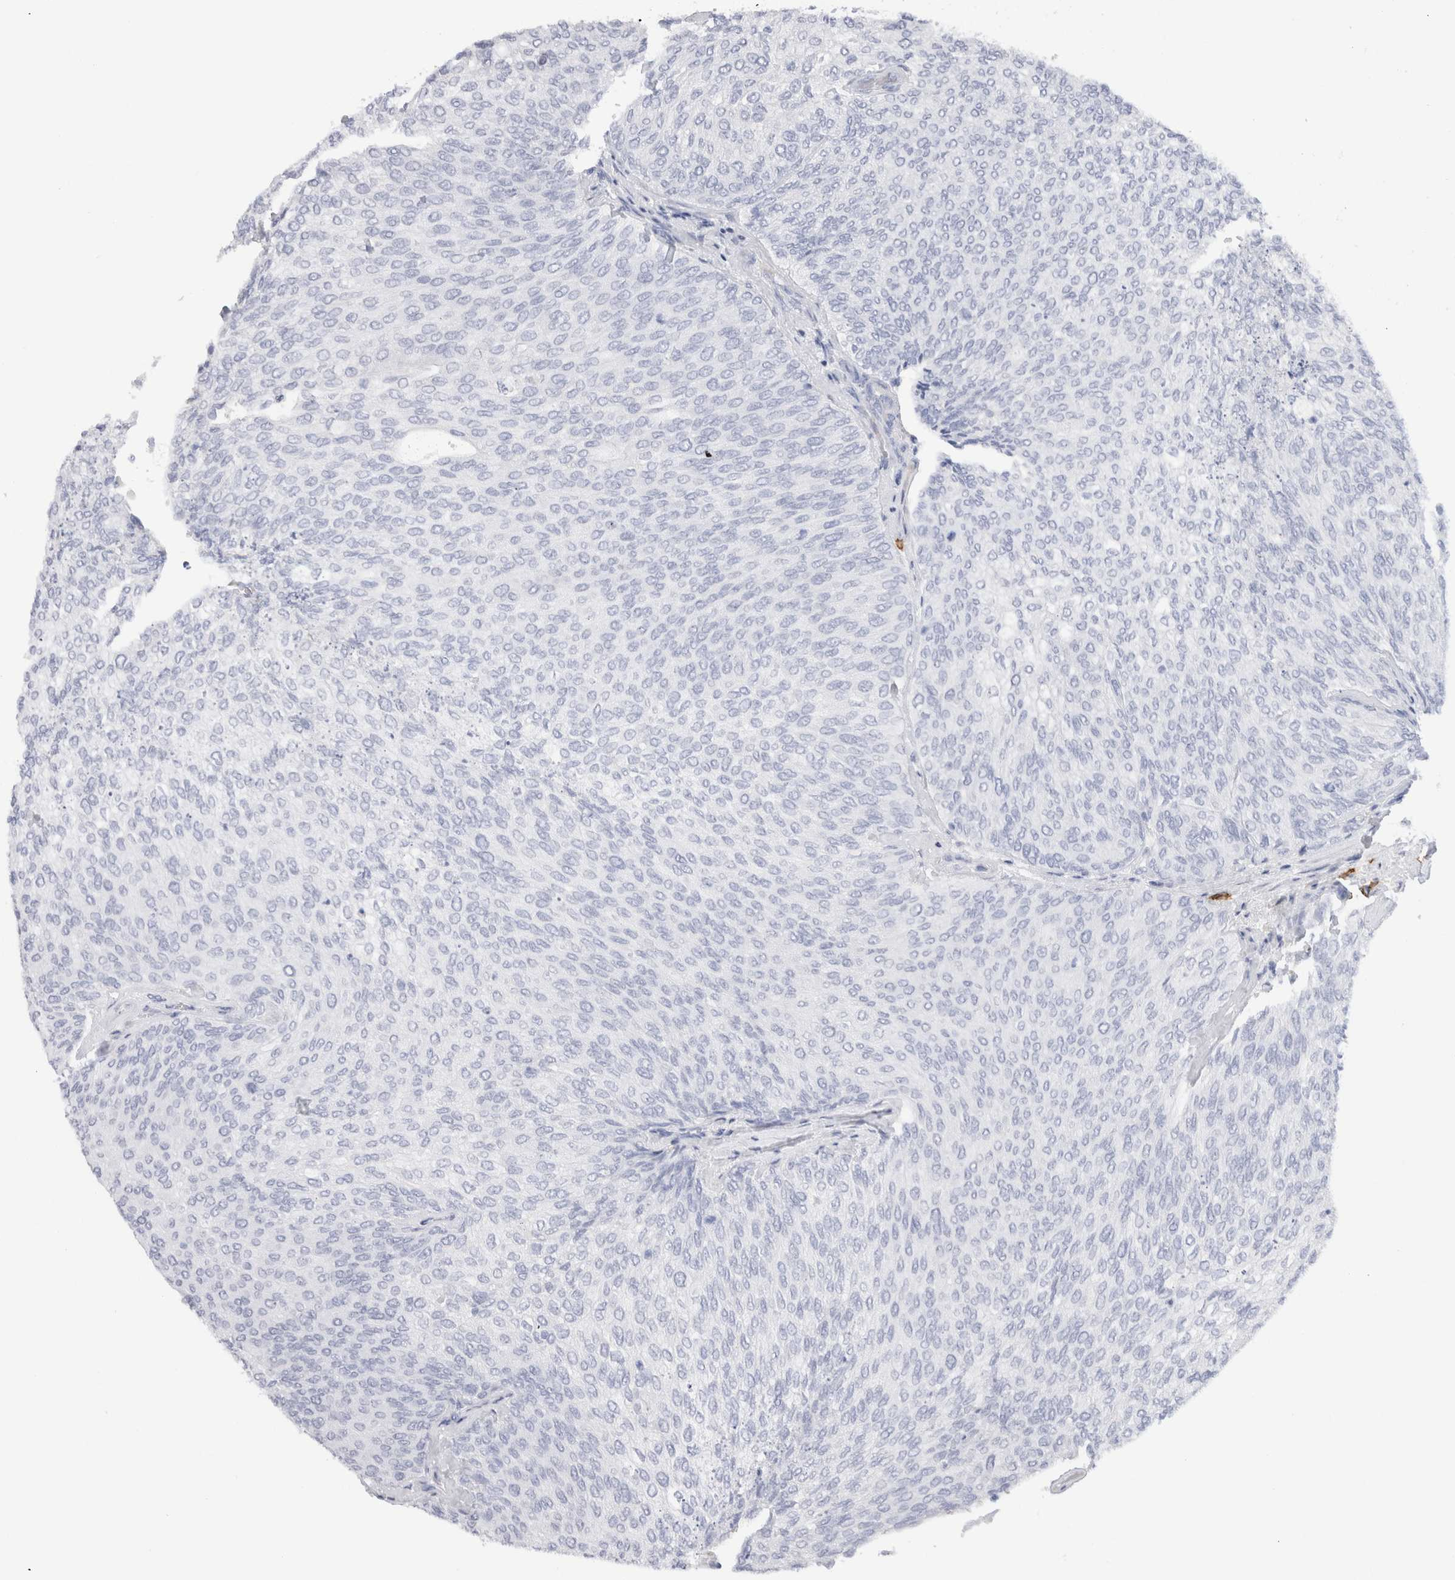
{"staining": {"intensity": "negative", "quantity": "none", "location": "none"}, "tissue": "urothelial cancer", "cell_type": "Tumor cells", "image_type": "cancer", "snomed": [{"axis": "morphology", "description": "Urothelial carcinoma, Low grade"}, {"axis": "topography", "description": "Urinary bladder"}], "caption": "There is no significant staining in tumor cells of urothelial cancer.", "gene": "CD38", "patient": {"sex": "female", "age": 79}}